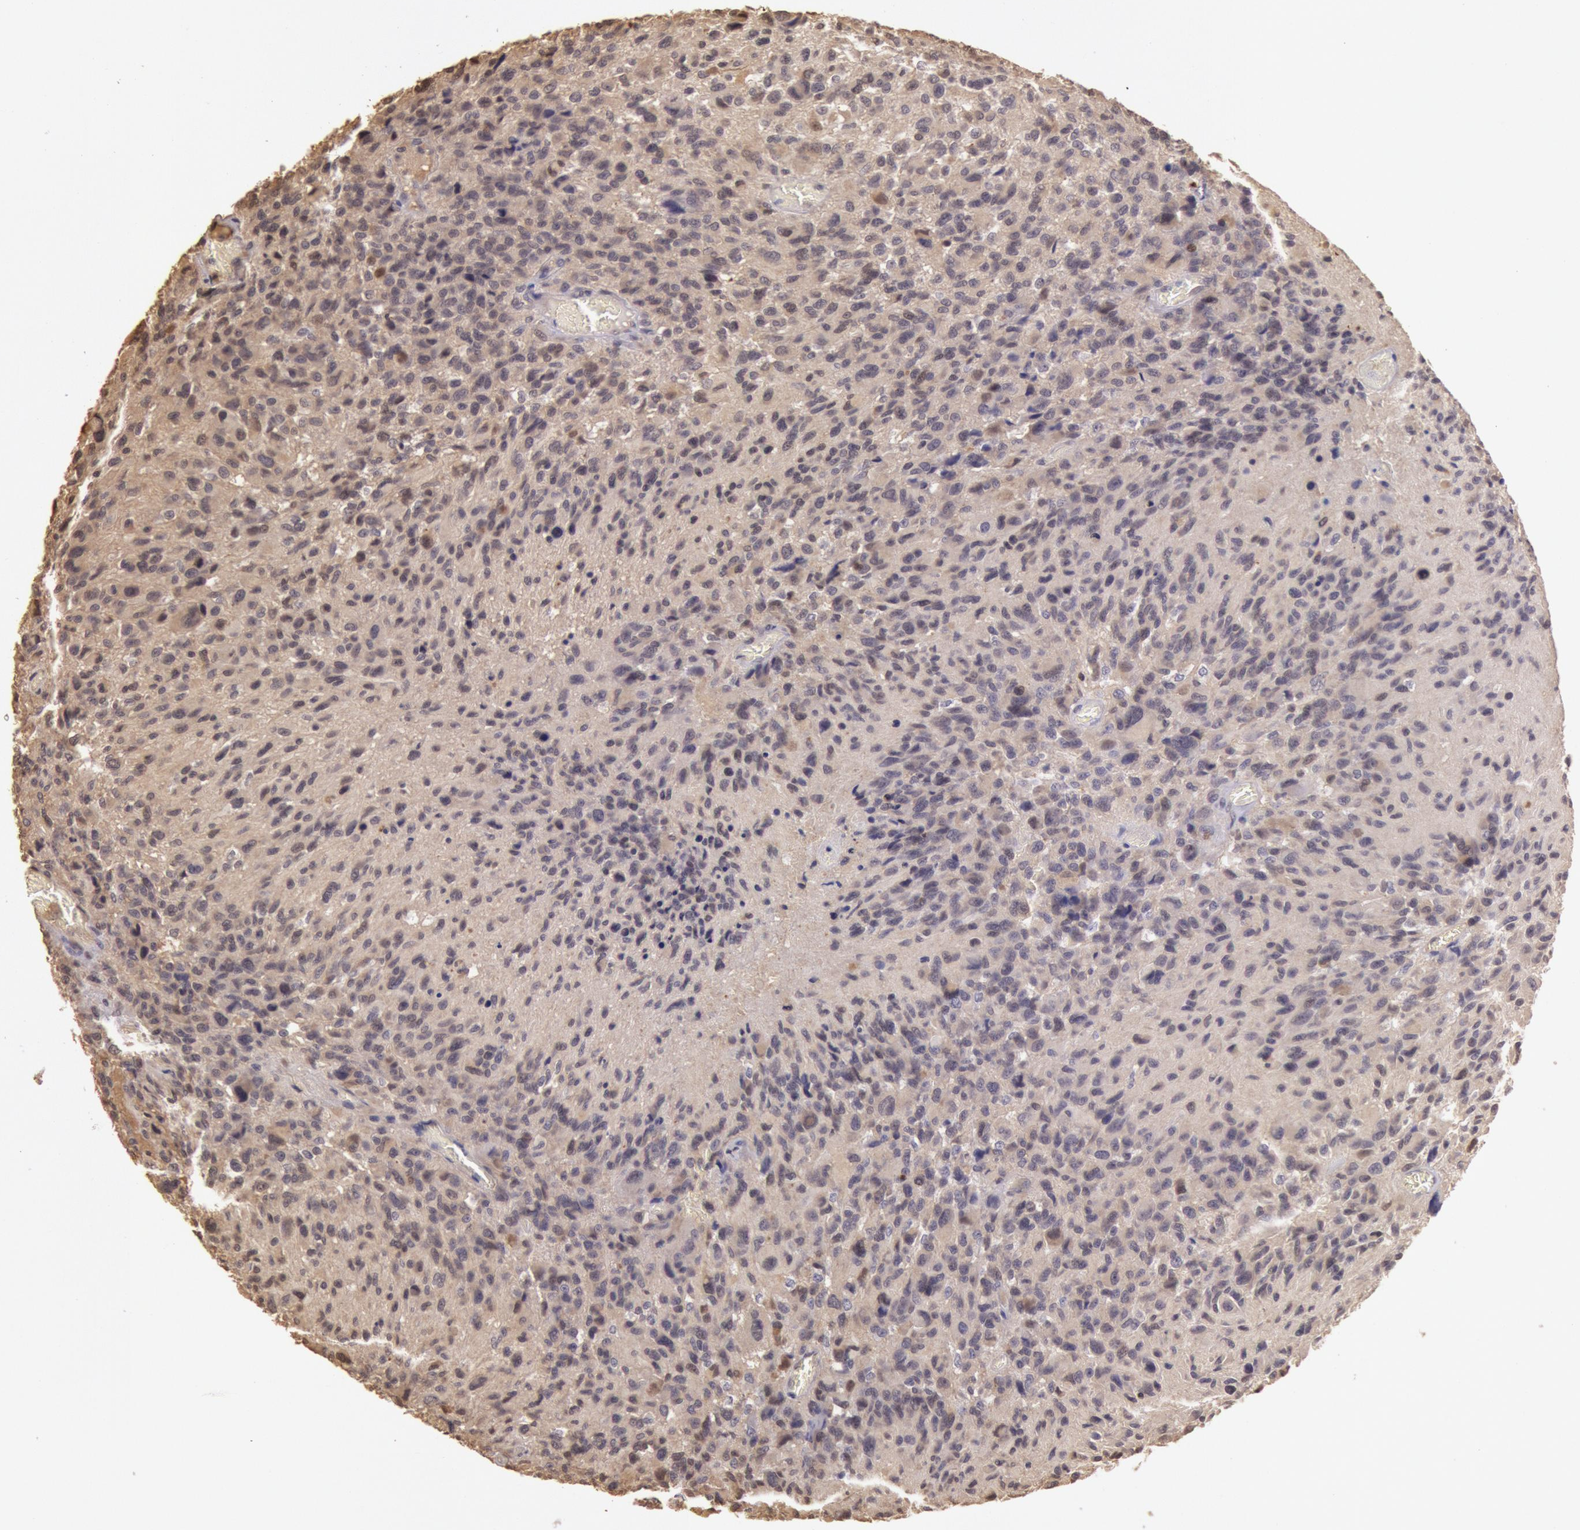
{"staining": {"intensity": "negative", "quantity": "none", "location": "none"}, "tissue": "glioma", "cell_type": "Tumor cells", "image_type": "cancer", "snomed": [{"axis": "morphology", "description": "Glioma, malignant, High grade"}, {"axis": "topography", "description": "Brain"}], "caption": "Immunohistochemistry of glioma displays no positivity in tumor cells.", "gene": "SOD1", "patient": {"sex": "male", "age": 69}}